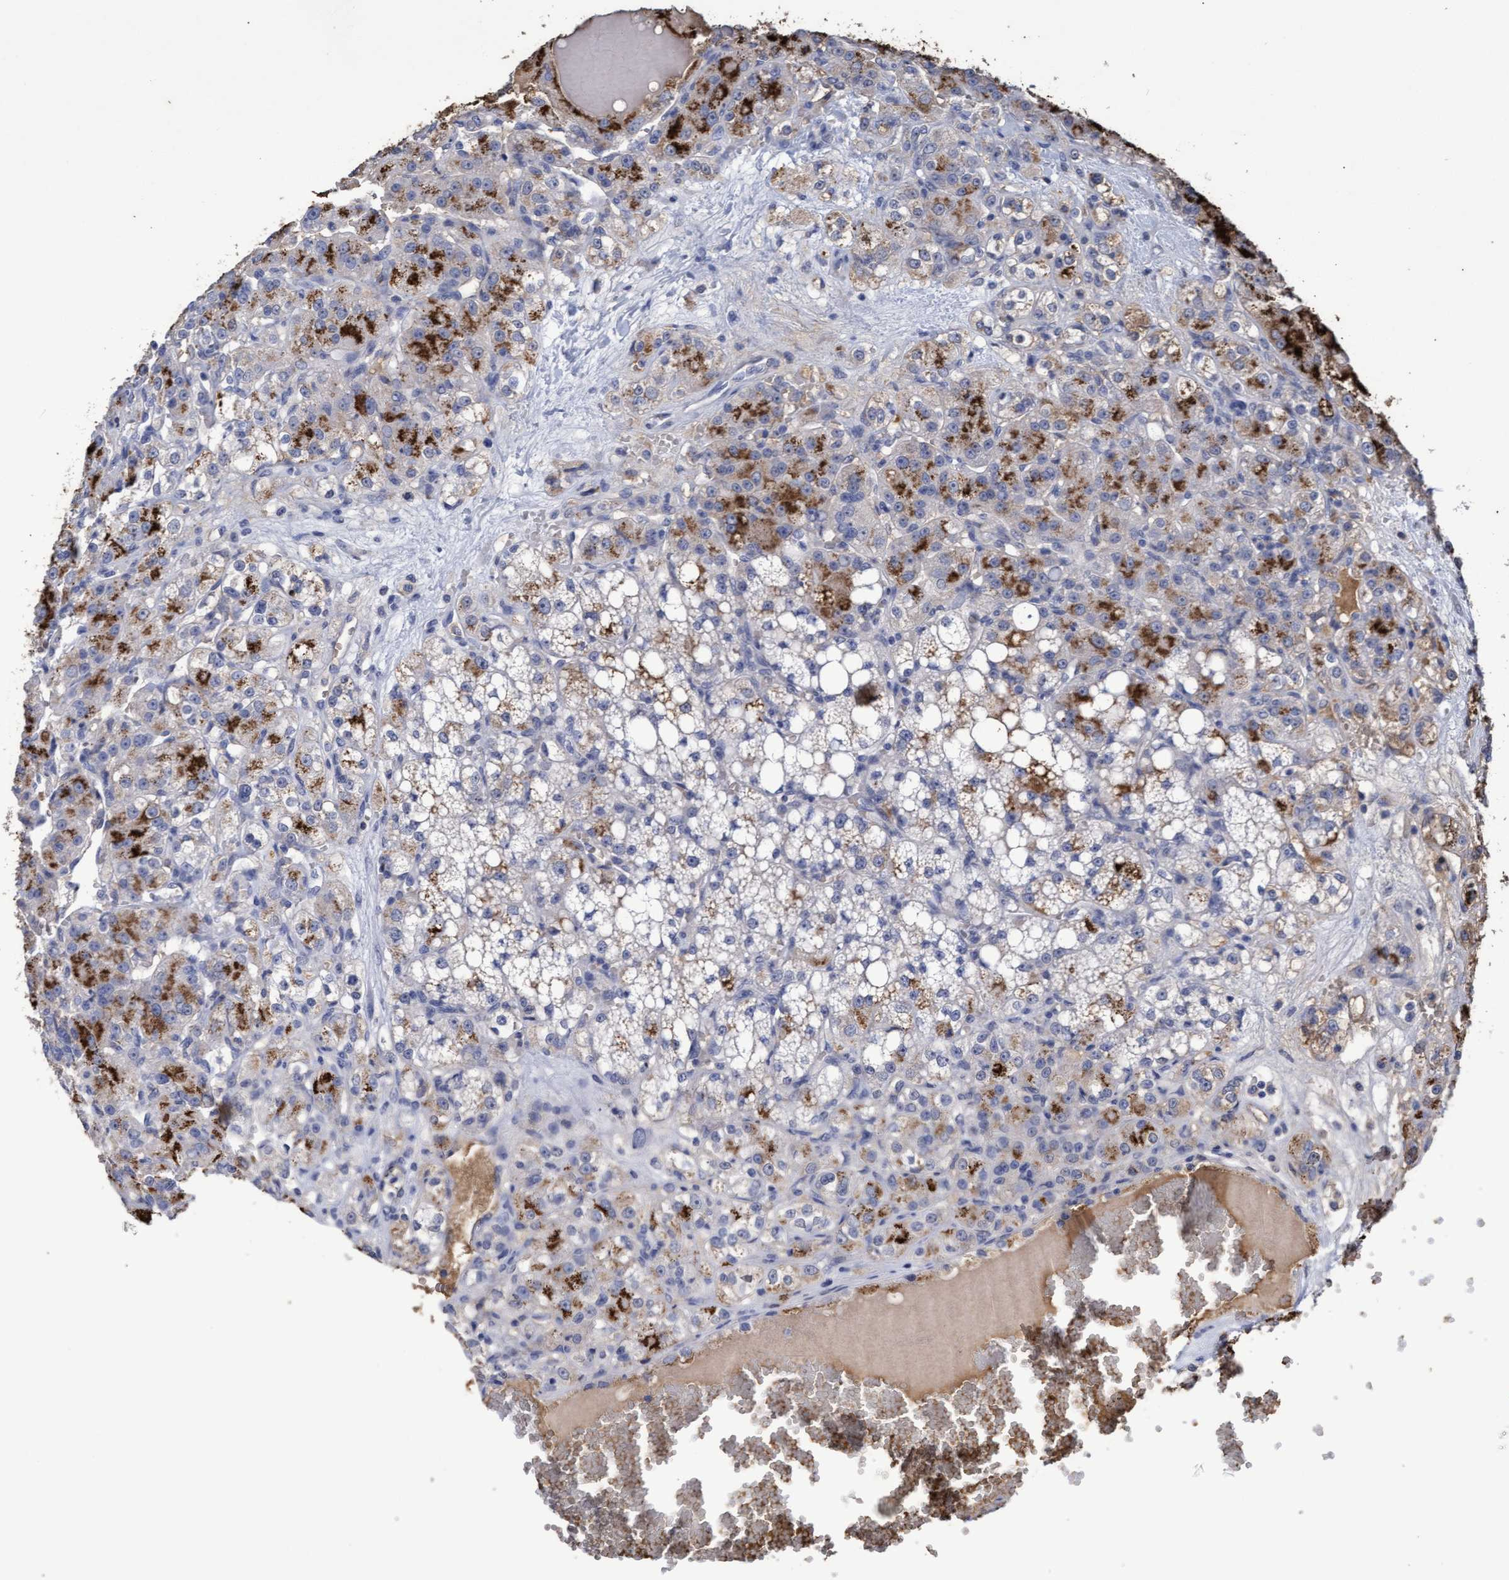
{"staining": {"intensity": "moderate", "quantity": "25%-75%", "location": "cytoplasmic/membranous"}, "tissue": "renal cancer", "cell_type": "Tumor cells", "image_type": "cancer", "snomed": [{"axis": "morphology", "description": "Normal tissue, NOS"}, {"axis": "morphology", "description": "Adenocarcinoma, NOS"}, {"axis": "topography", "description": "Kidney"}], "caption": "This photomicrograph exhibits renal cancer (adenocarcinoma) stained with immunohistochemistry (IHC) to label a protein in brown. The cytoplasmic/membranous of tumor cells show moderate positivity for the protein. Nuclei are counter-stained blue.", "gene": "GPR39", "patient": {"sex": "male", "age": 61}}